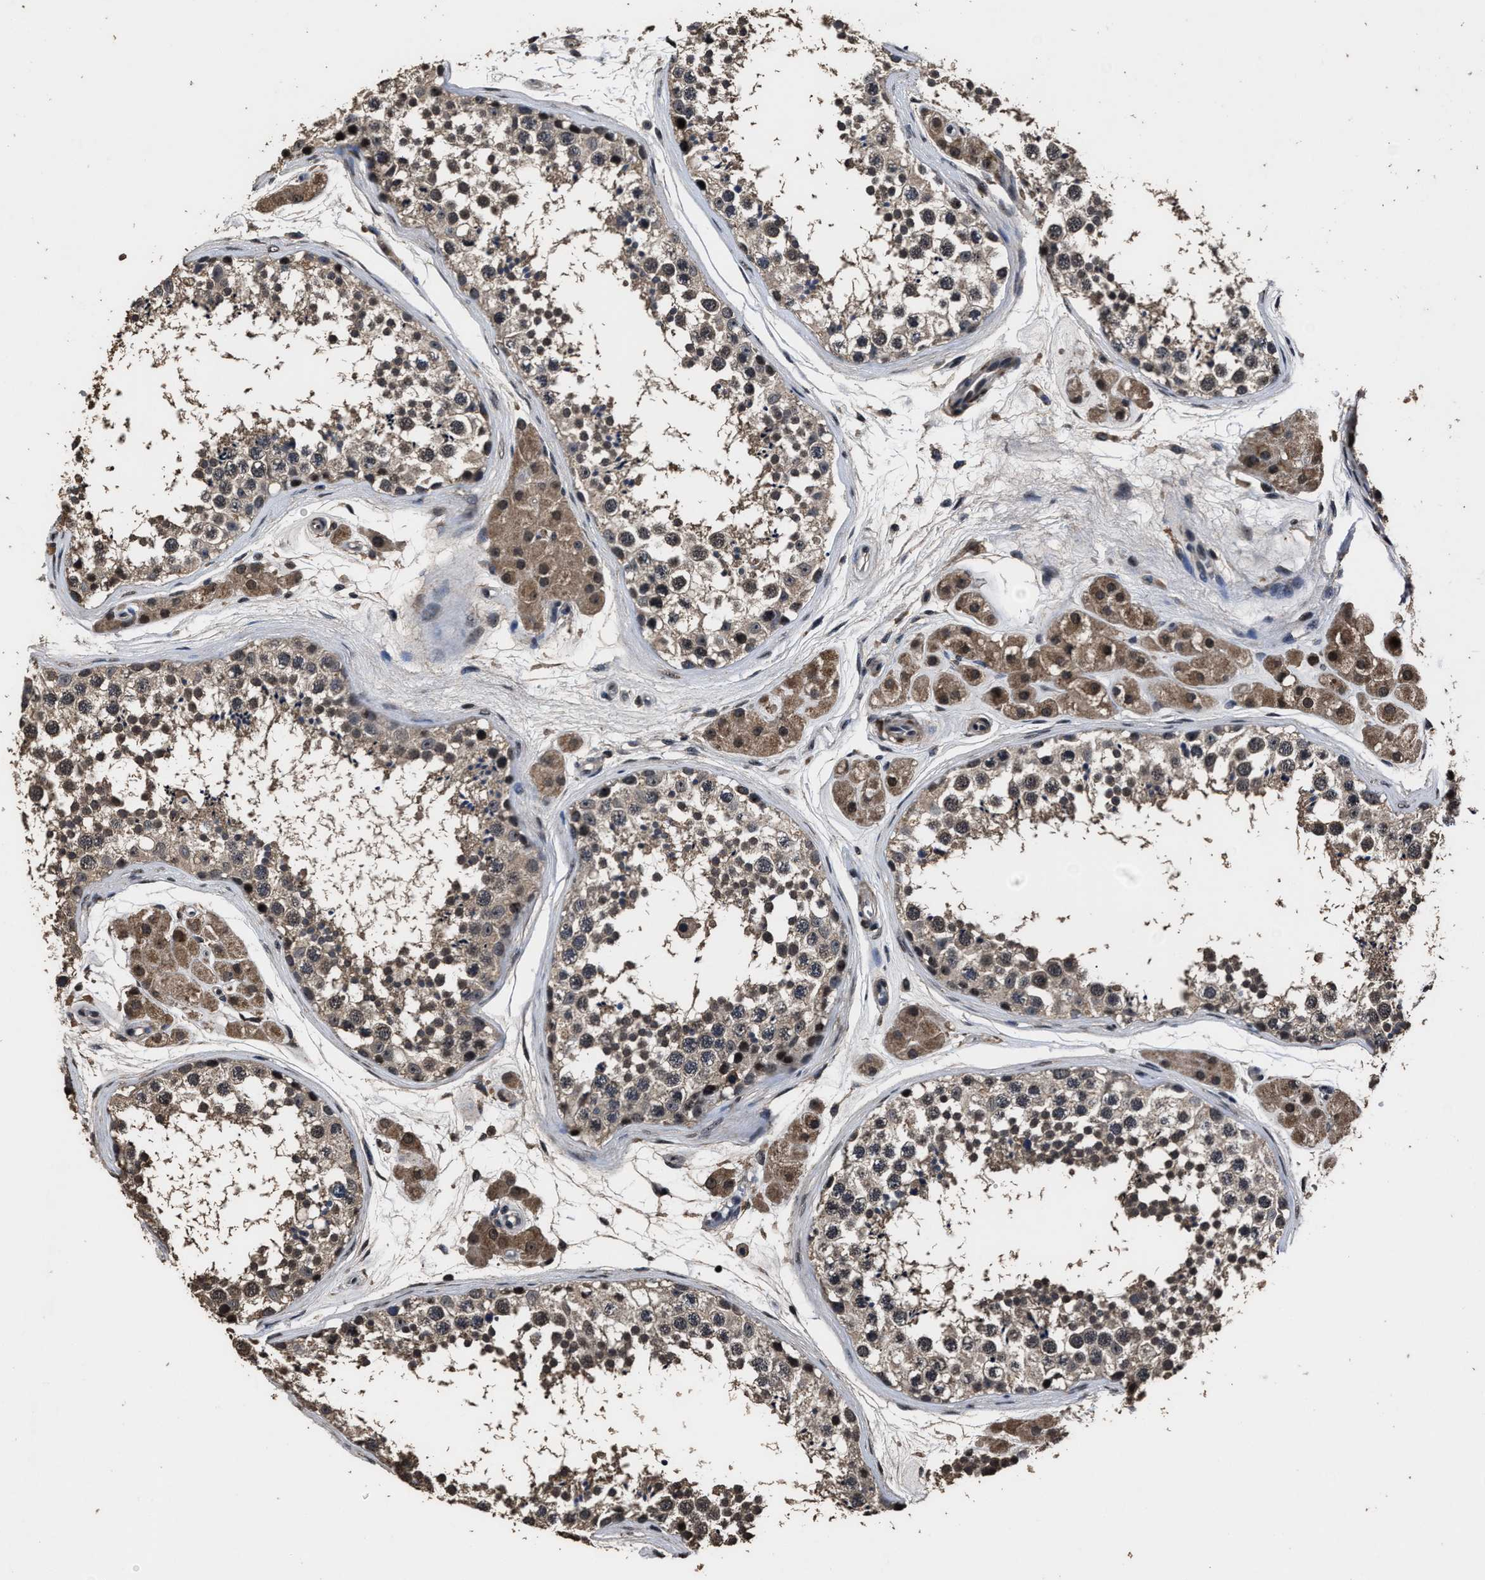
{"staining": {"intensity": "weak", "quantity": ">75%", "location": "cytoplasmic/membranous,nuclear"}, "tissue": "testis", "cell_type": "Cells in seminiferous ducts", "image_type": "normal", "snomed": [{"axis": "morphology", "description": "Normal tissue, NOS"}, {"axis": "topography", "description": "Testis"}], "caption": "A low amount of weak cytoplasmic/membranous,nuclear expression is present in approximately >75% of cells in seminiferous ducts in unremarkable testis.", "gene": "RSBN1L", "patient": {"sex": "male", "age": 56}}